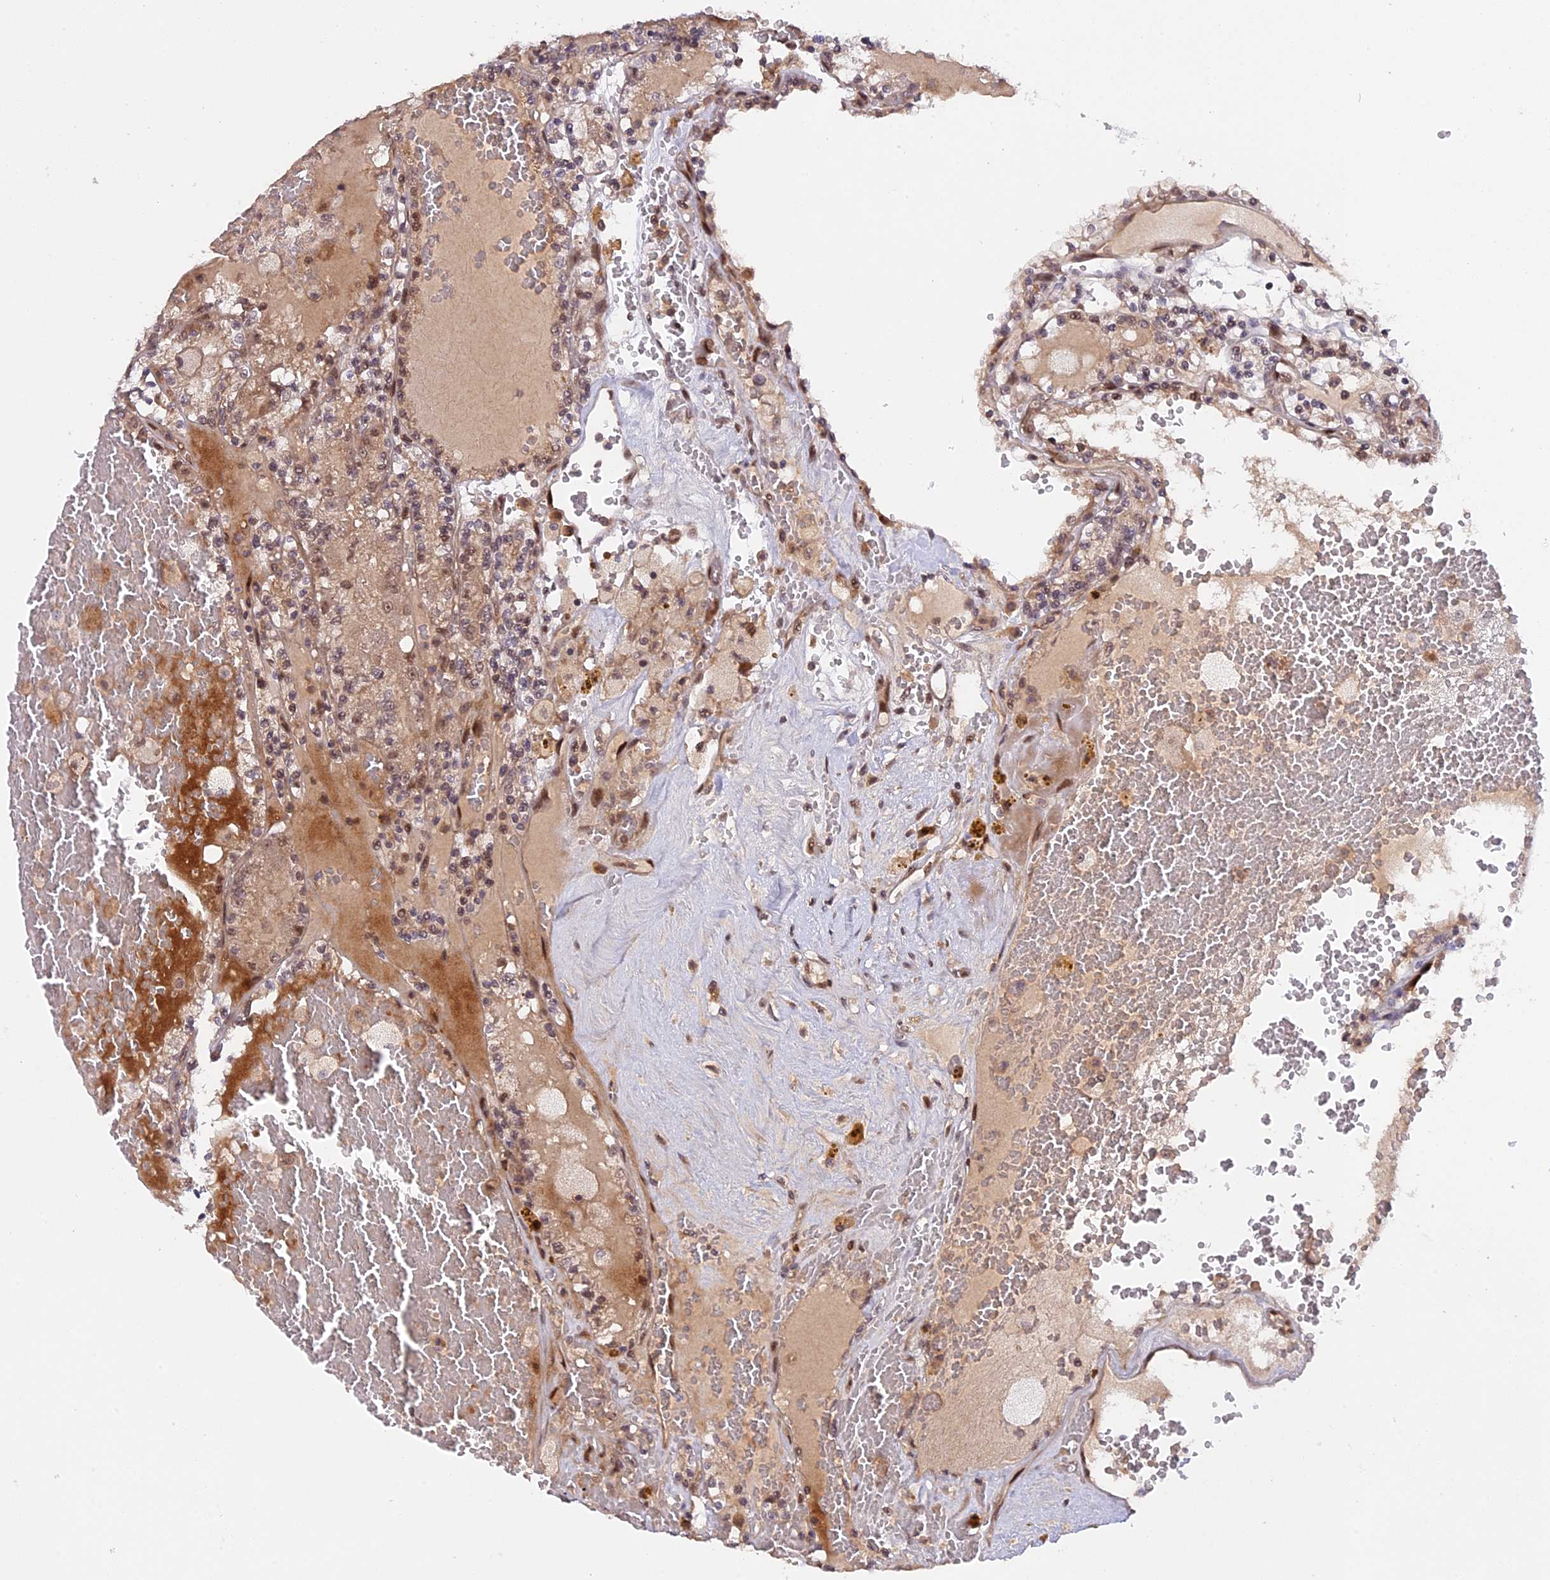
{"staining": {"intensity": "weak", "quantity": "25%-75%", "location": "cytoplasmic/membranous"}, "tissue": "renal cancer", "cell_type": "Tumor cells", "image_type": "cancer", "snomed": [{"axis": "morphology", "description": "Adenocarcinoma, NOS"}, {"axis": "topography", "description": "Kidney"}], "caption": "Immunohistochemical staining of adenocarcinoma (renal) exhibits low levels of weak cytoplasmic/membranous expression in approximately 25%-75% of tumor cells. The staining was performed using DAB (3,3'-diaminobenzidine) to visualize the protein expression in brown, while the nuclei were stained in blue with hematoxylin (Magnification: 20x).", "gene": "ZNF428", "patient": {"sex": "female", "age": 56}}